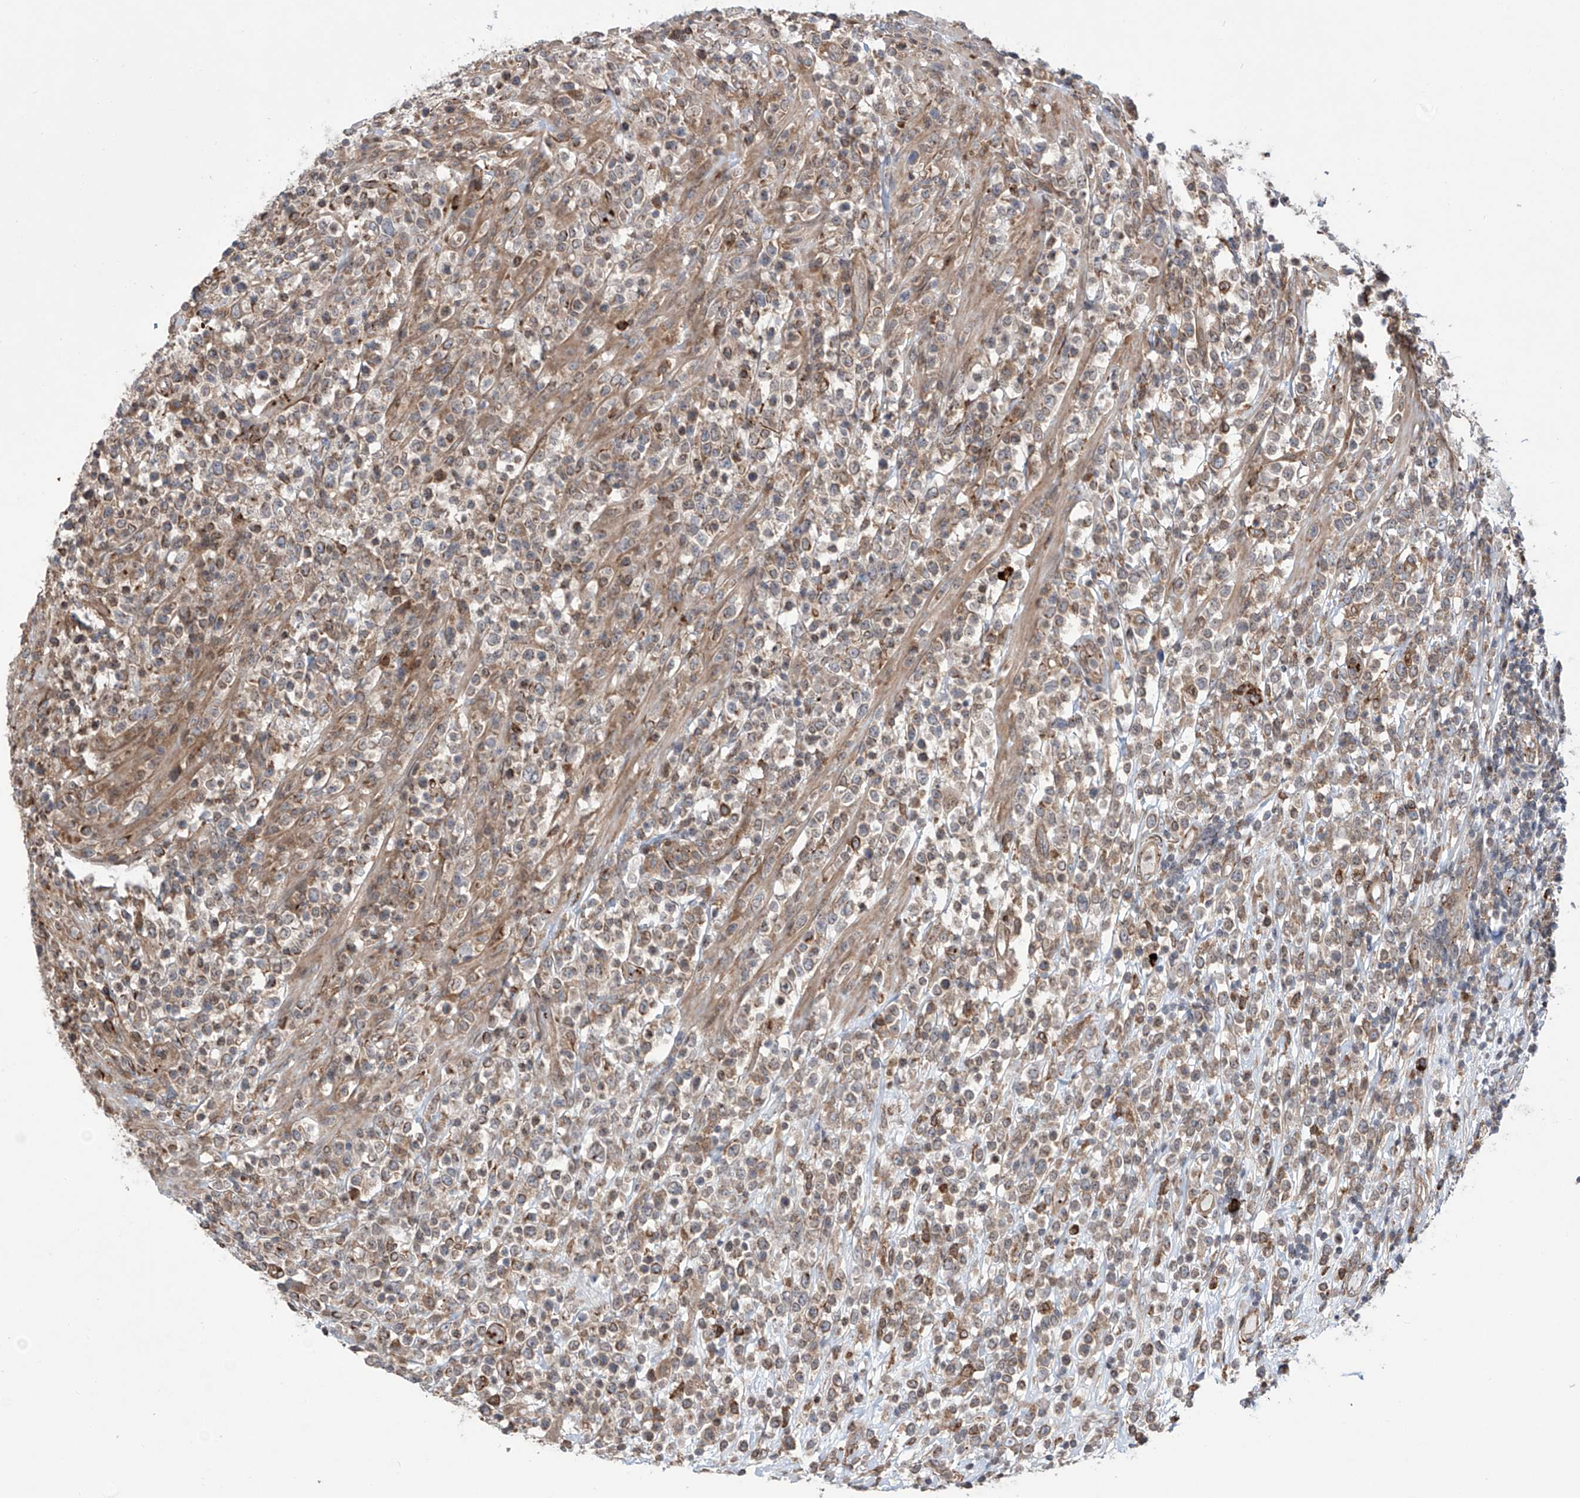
{"staining": {"intensity": "moderate", "quantity": "<25%", "location": "cytoplasmic/membranous"}, "tissue": "lymphoma", "cell_type": "Tumor cells", "image_type": "cancer", "snomed": [{"axis": "morphology", "description": "Malignant lymphoma, non-Hodgkin's type, High grade"}, {"axis": "topography", "description": "Colon"}], "caption": "There is low levels of moderate cytoplasmic/membranous positivity in tumor cells of lymphoma, as demonstrated by immunohistochemical staining (brown color).", "gene": "APAF1", "patient": {"sex": "female", "age": 53}}